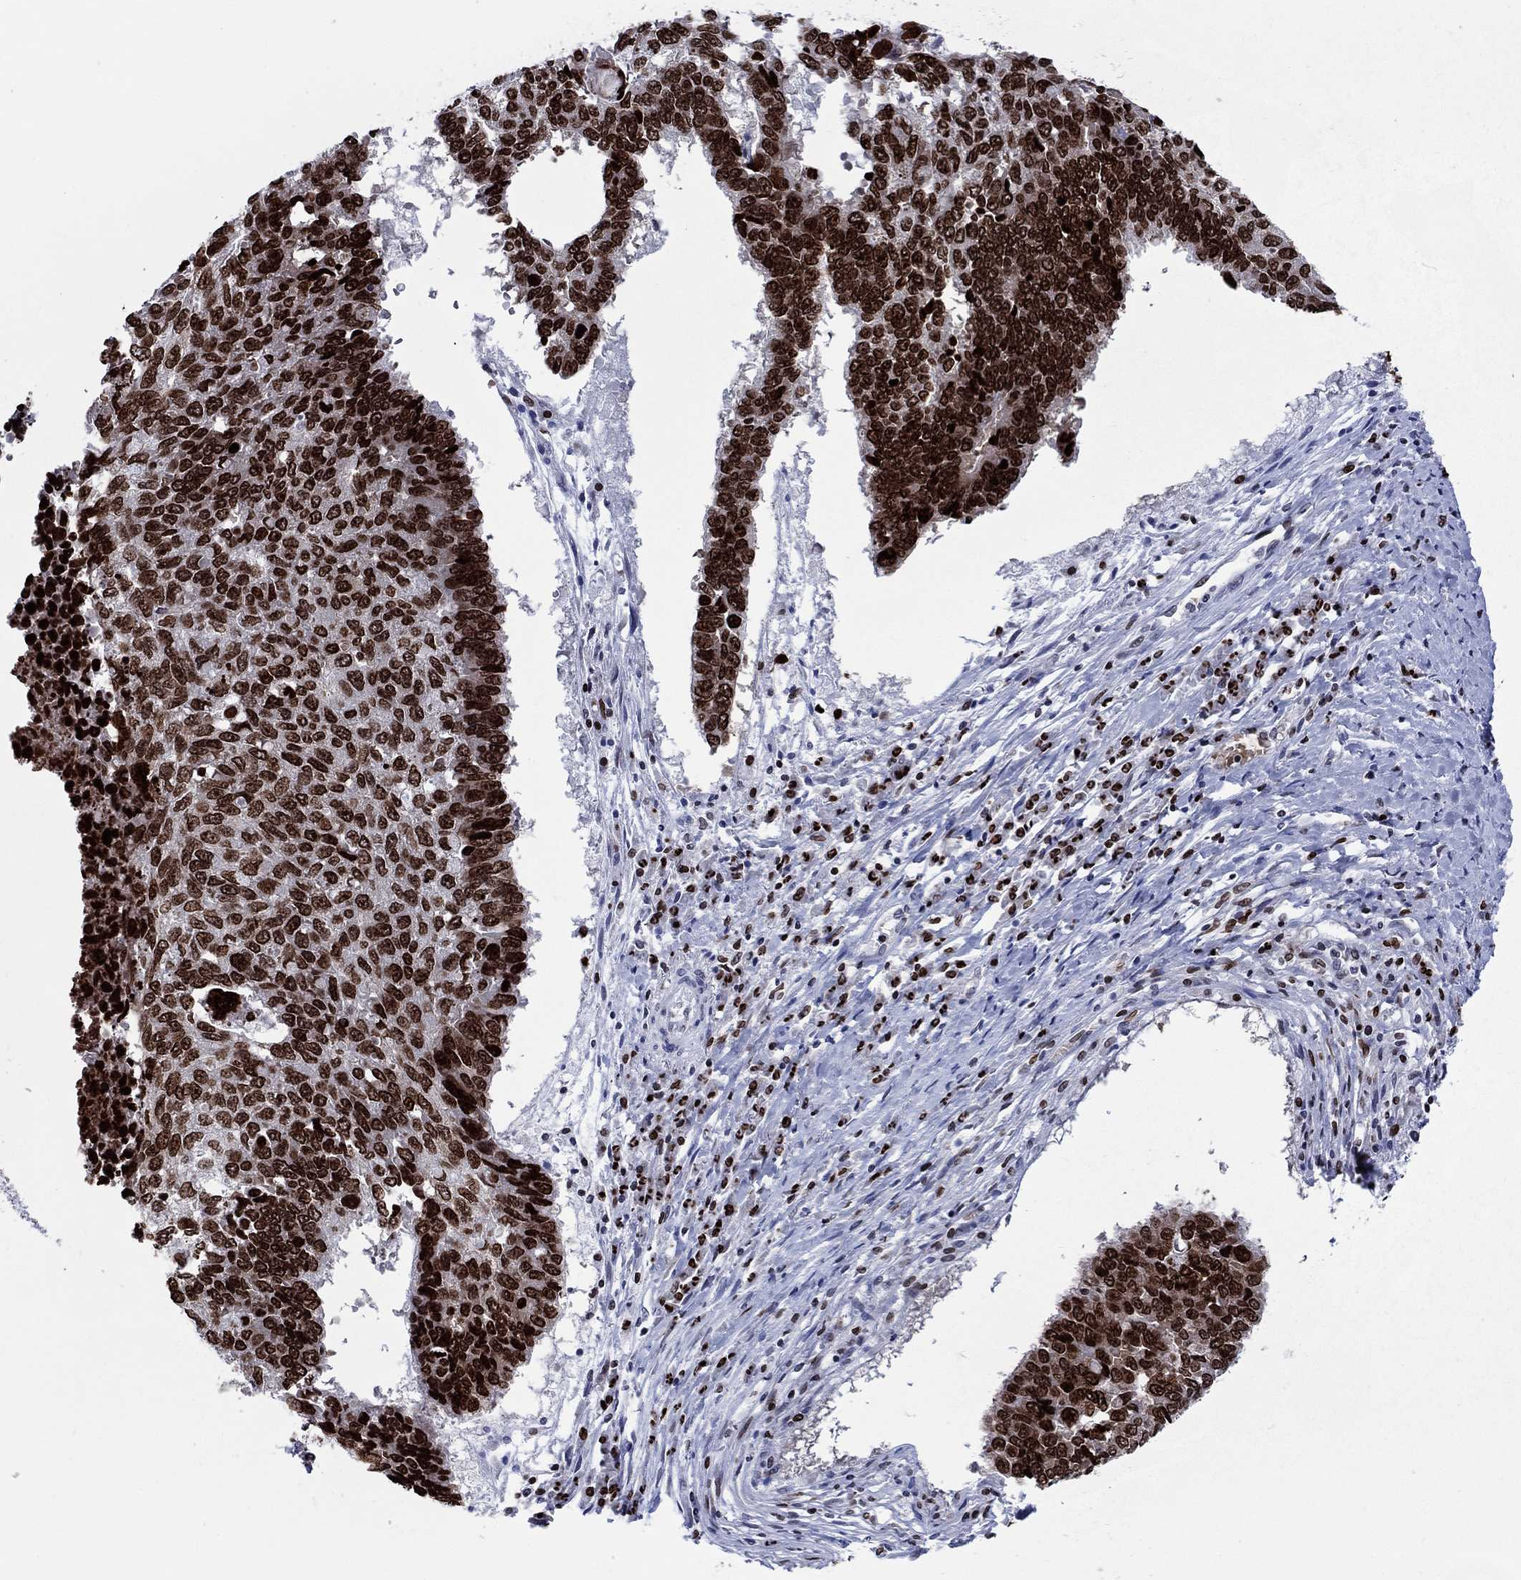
{"staining": {"intensity": "strong", "quantity": ">75%", "location": "nuclear"}, "tissue": "lung cancer", "cell_type": "Tumor cells", "image_type": "cancer", "snomed": [{"axis": "morphology", "description": "Squamous cell carcinoma, NOS"}, {"axis": "topography", "description": "Lung"}], "caption": "DAB immunohistochemical staining of human lung cancer (squamous cell carcinoma) demonstrates strong nuclear protein expression in about >75% of tumor cells.", "gene": "HMGA1", "patient": {"sex": "male", "age": 73}}